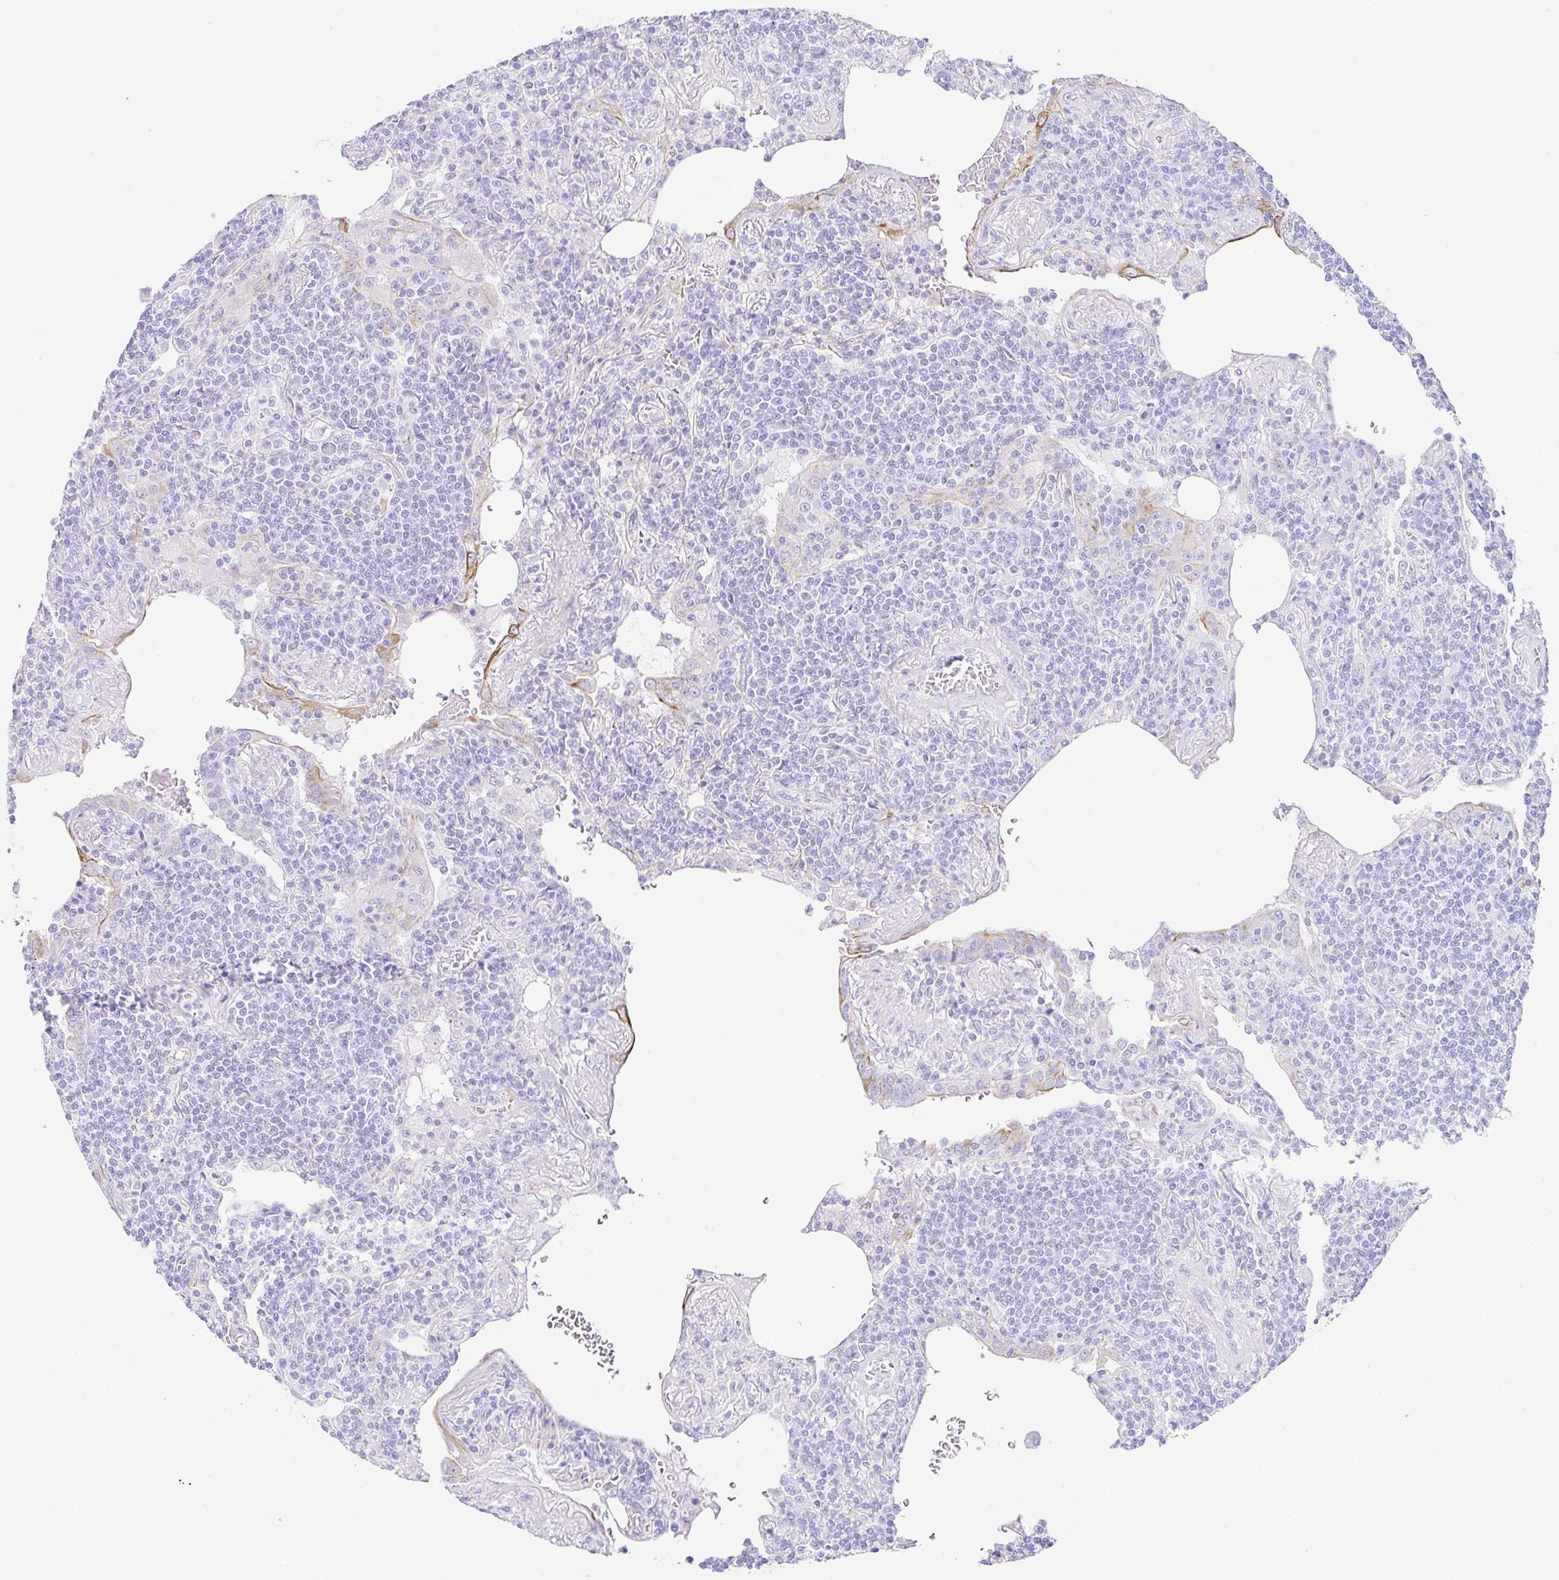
{"staining": {"intensity": "negative", "quantity": "none", "location": "none"}, "tissue": "lymphoma", "cell_type": "Tumor cells", "image_type": "cancer", "snomed": [{"axis": "morphology", "description": "Malignant lymphoma, non-Hodgkin's type, Low grade"}, {"axis": "topography", "description": "Lung"}], "caption": "DAB immunohistochemical staining of human lymphoma shows no significant positivity in tumor cells.", "gene": "CLDND2", "patient": {"sex": "female", "age": 71}}